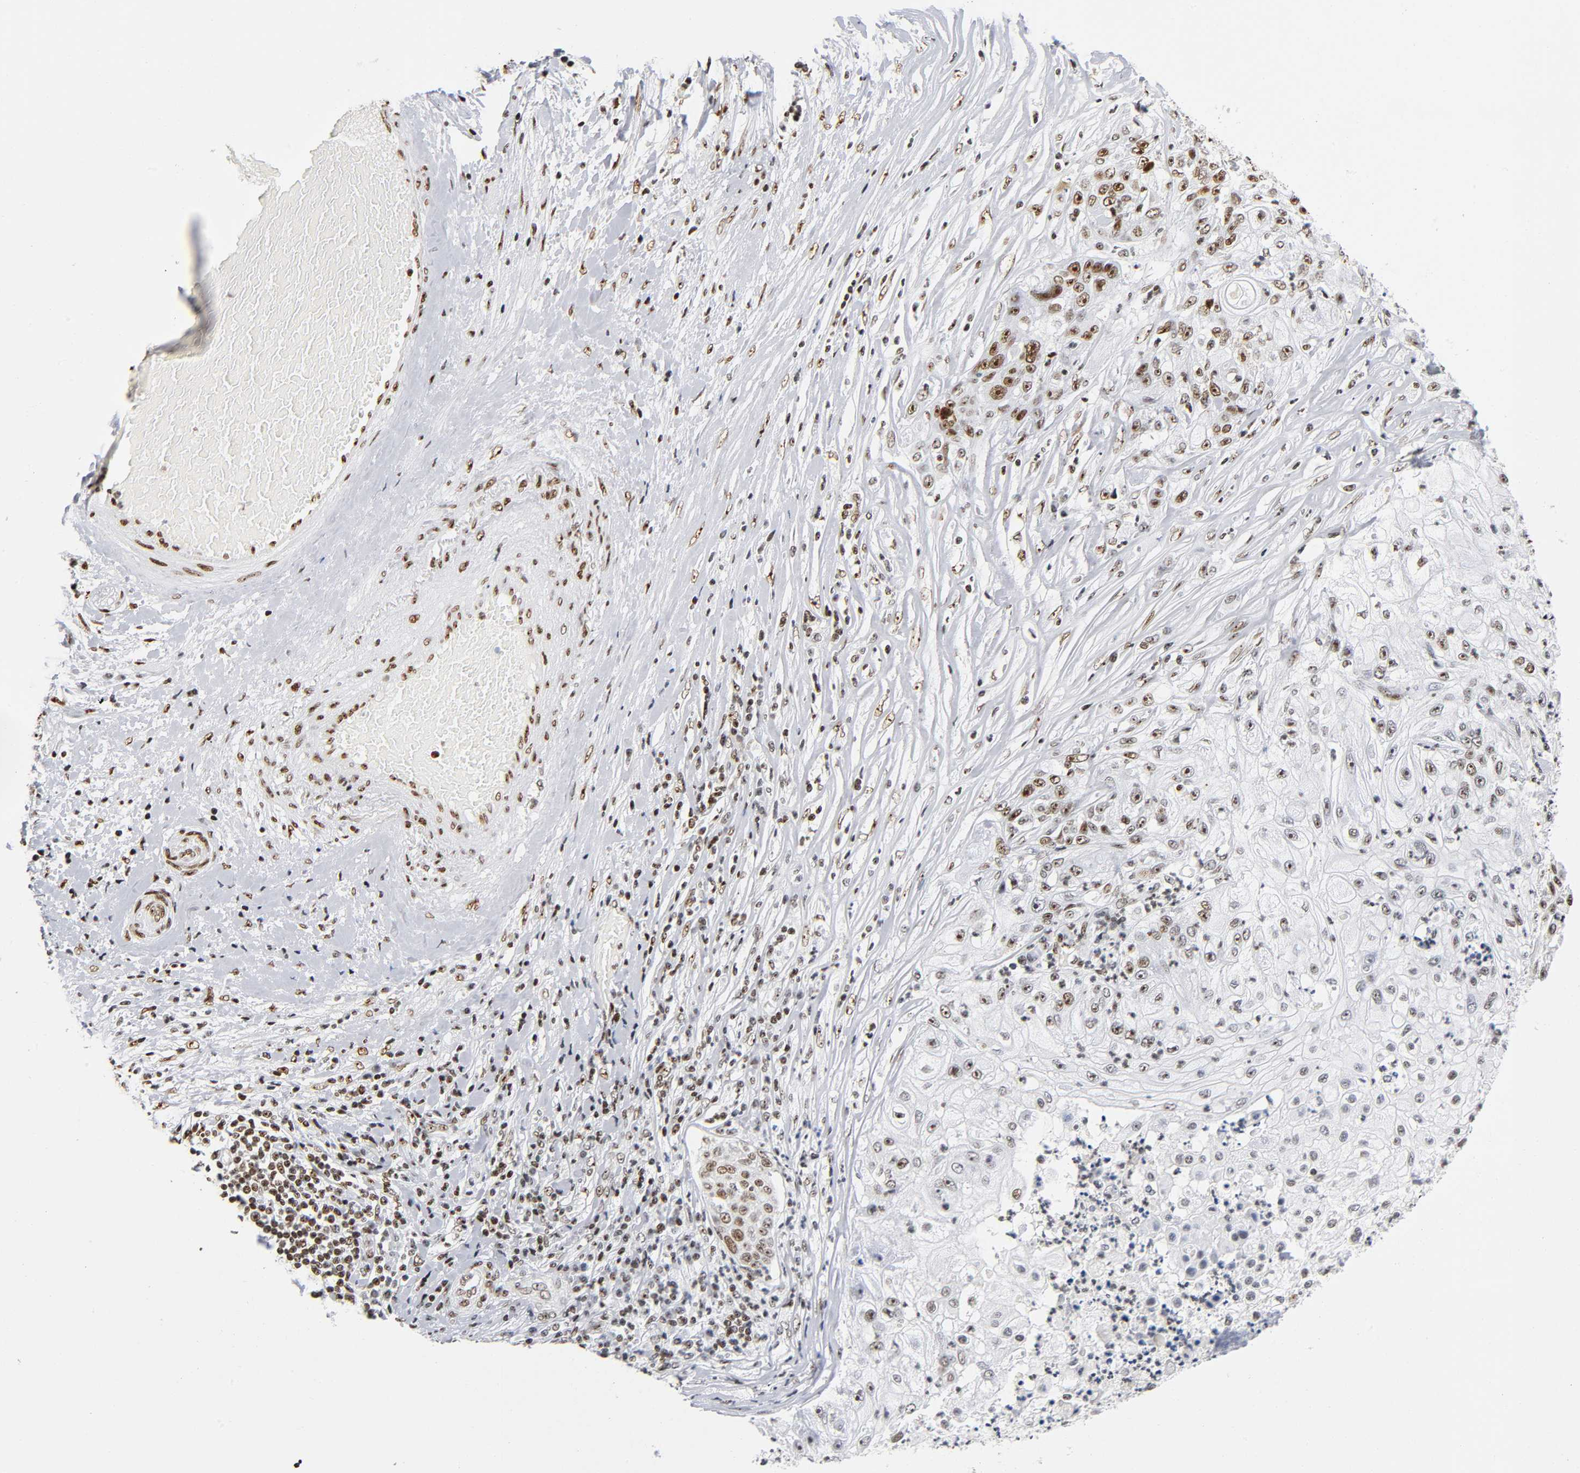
{"staining": {"intensity": "strong", "quantity": "25%-75%", "location": "nuclear"}, "tissue": "lung cancer", "cell_type": "Tumor cells", "image_type": "cancer", "snomed": [{"axis": "morphology", "description": "Inflammation, NOS"}, {"axis": "morphology", "description": "Squamous cell carcinoma, NOS"}, {"axis": "topography", "description": "Lymph node"}, {"axis": "topography", "description": "Soft tissue"}, {"axis": "topography", "description": "Lung"}], "caption": "Immunohistochemical staining of squamous cell carcinoma (lung) shows strong nuclear protein positivity in approximately 25%-75% of tumor cells.", "gene": "UBTF", "patient": {"sex": "male", "age": 66}}